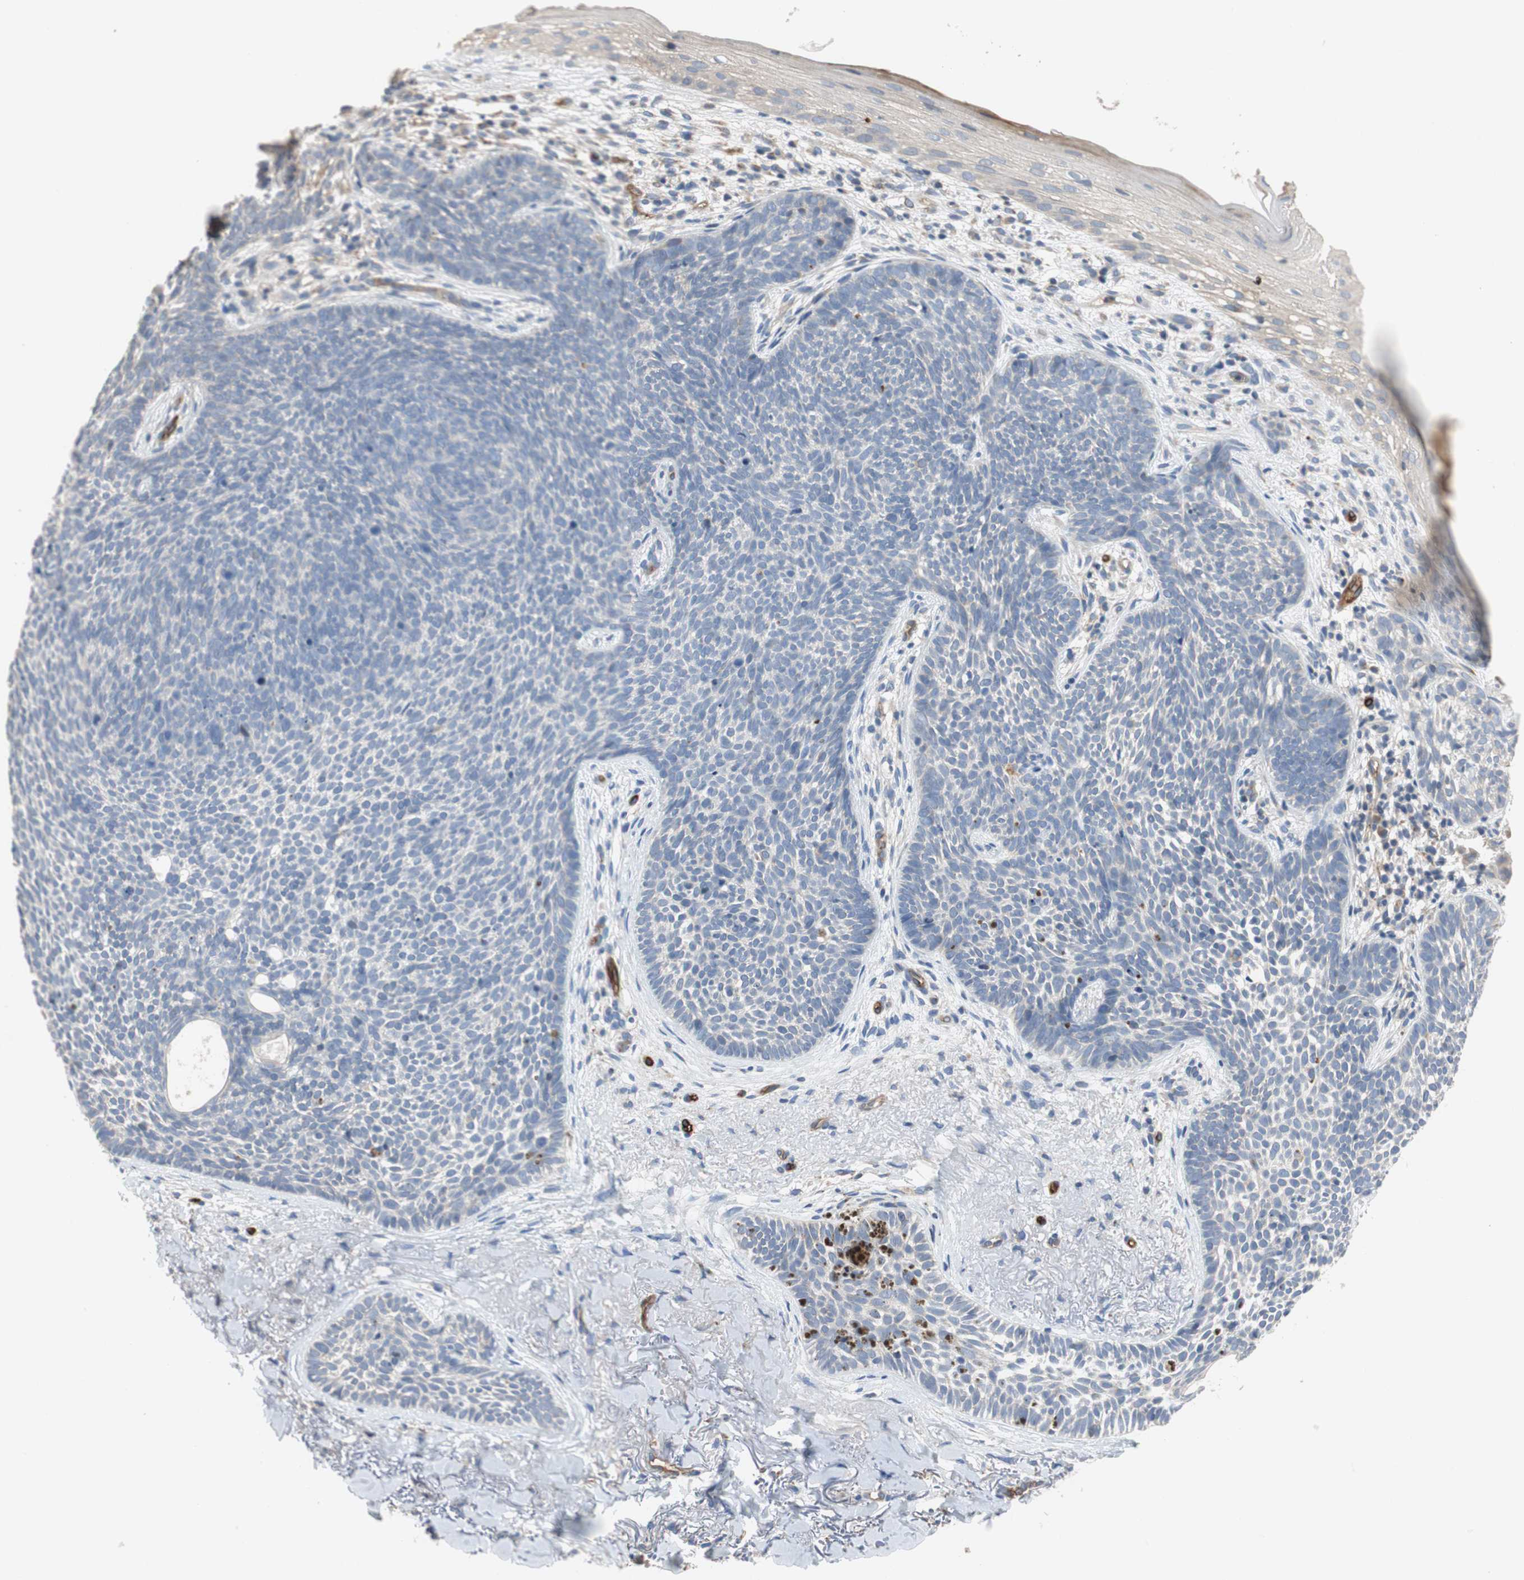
{"staining": {"intensity": "negative", "quantity": "none", "location": "none"}, "tissue": "skin cancer", "cell_type": "Tumor cells", "image_type": "cancer", "snomed": [{"axis": "morphology", "description": "Basal cell carcinoma"}, {"axis": "topography", "description": "Skin"}], "caption": "This is an IHC photomicrograph of skin basal cell carcinoma. There is no positivity in tumor cells.", "gene": "ALPL", "patient": {"sex": "female", "age": 70}}